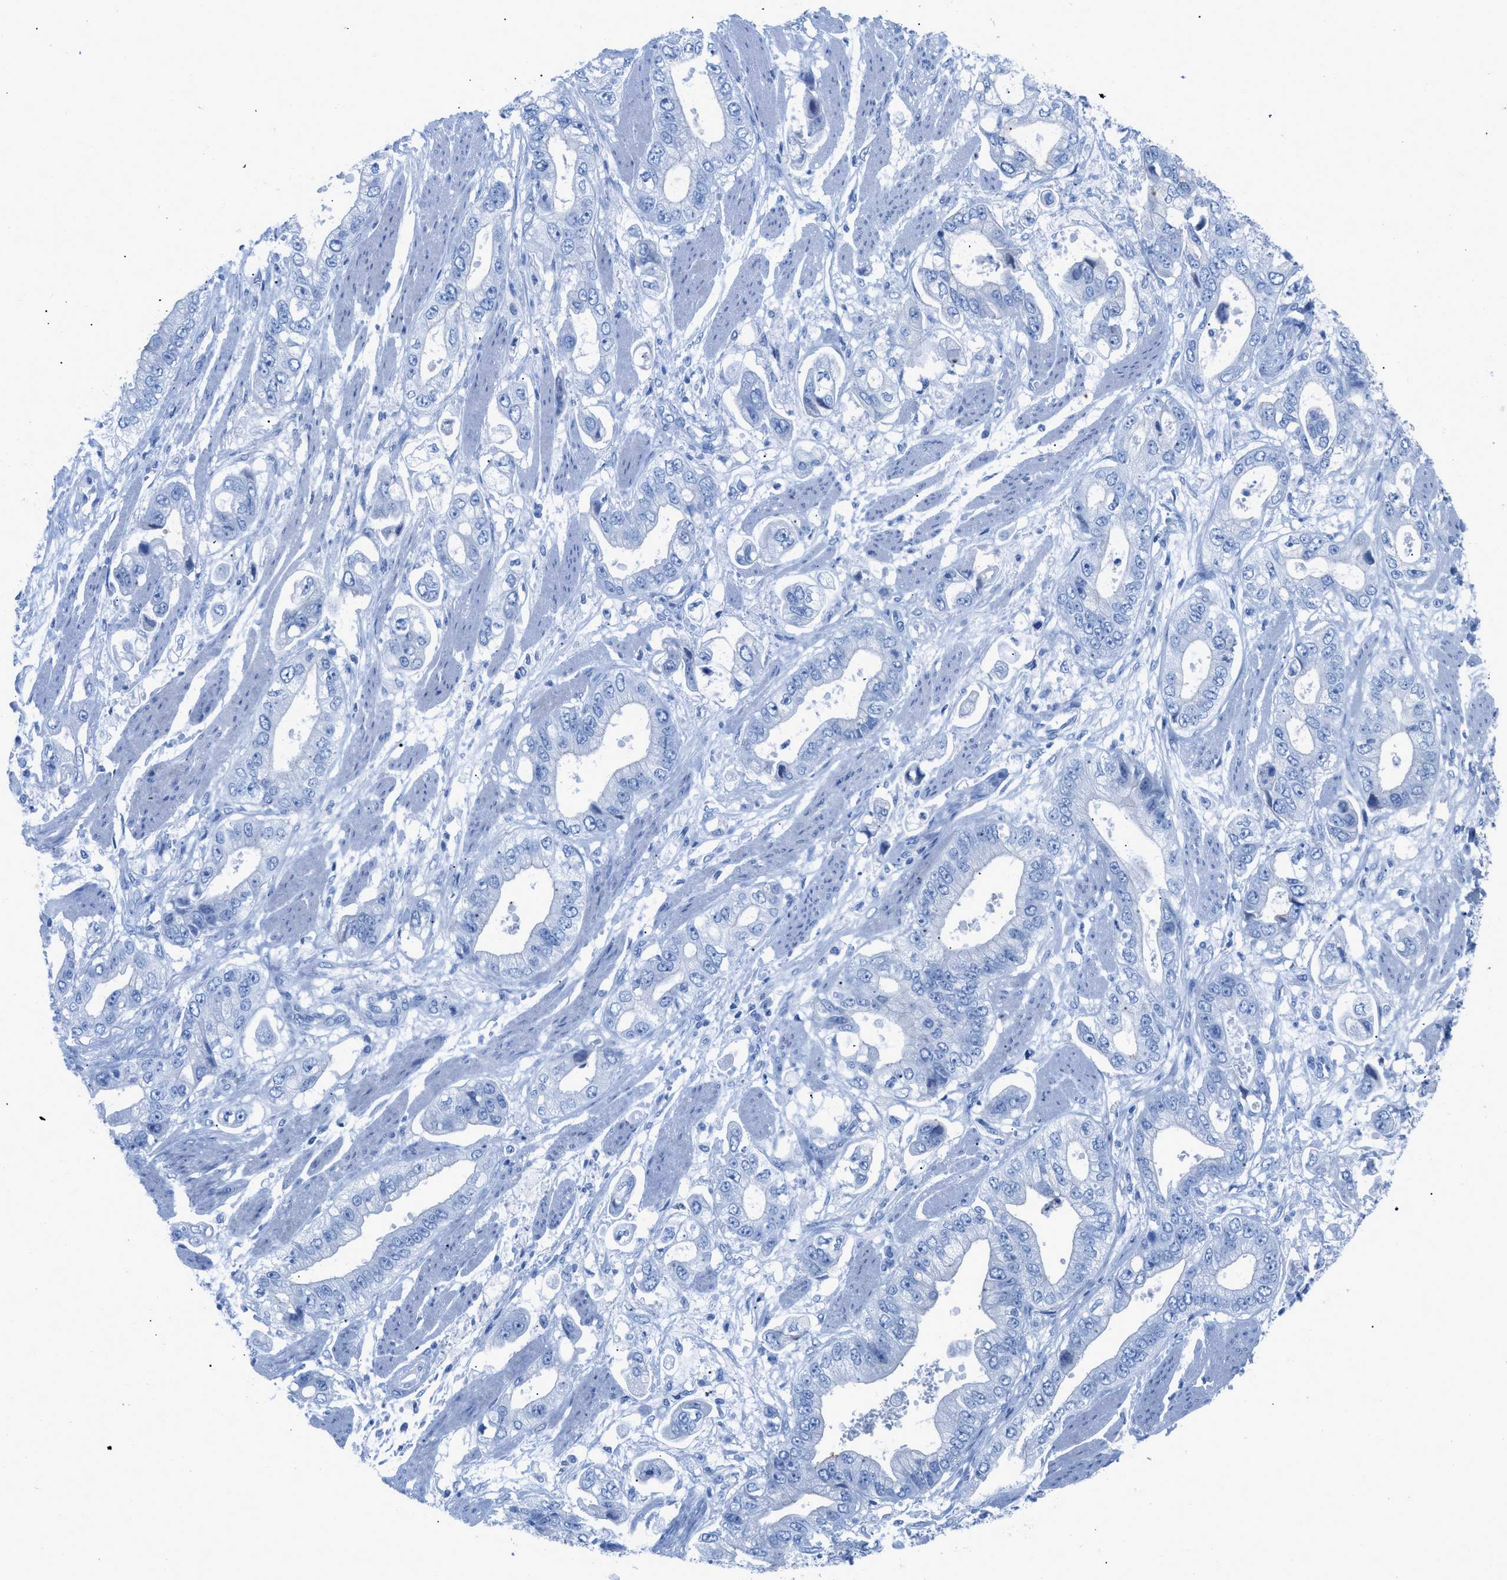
{"staining": {"intensity": "negative", "quantity": "none", "location": "none"}, "tissue": "stomach cancer", "cell_type": "Tumor cells", "image_type": "cancer", "snomed": [{"axis": "morphology", "description": "Normal tissue, NOS"}, {"axis": "morphology", "description": "Adenocarcinoma, NOS"}, {"axis": "topography", "description": "Stomach"}], "caption": "Tumor cells are negative for protein expression in human stomach adenocarcinoma.", "gene": "TCL1A", "patient": {"sex": "male", "age": 62}}